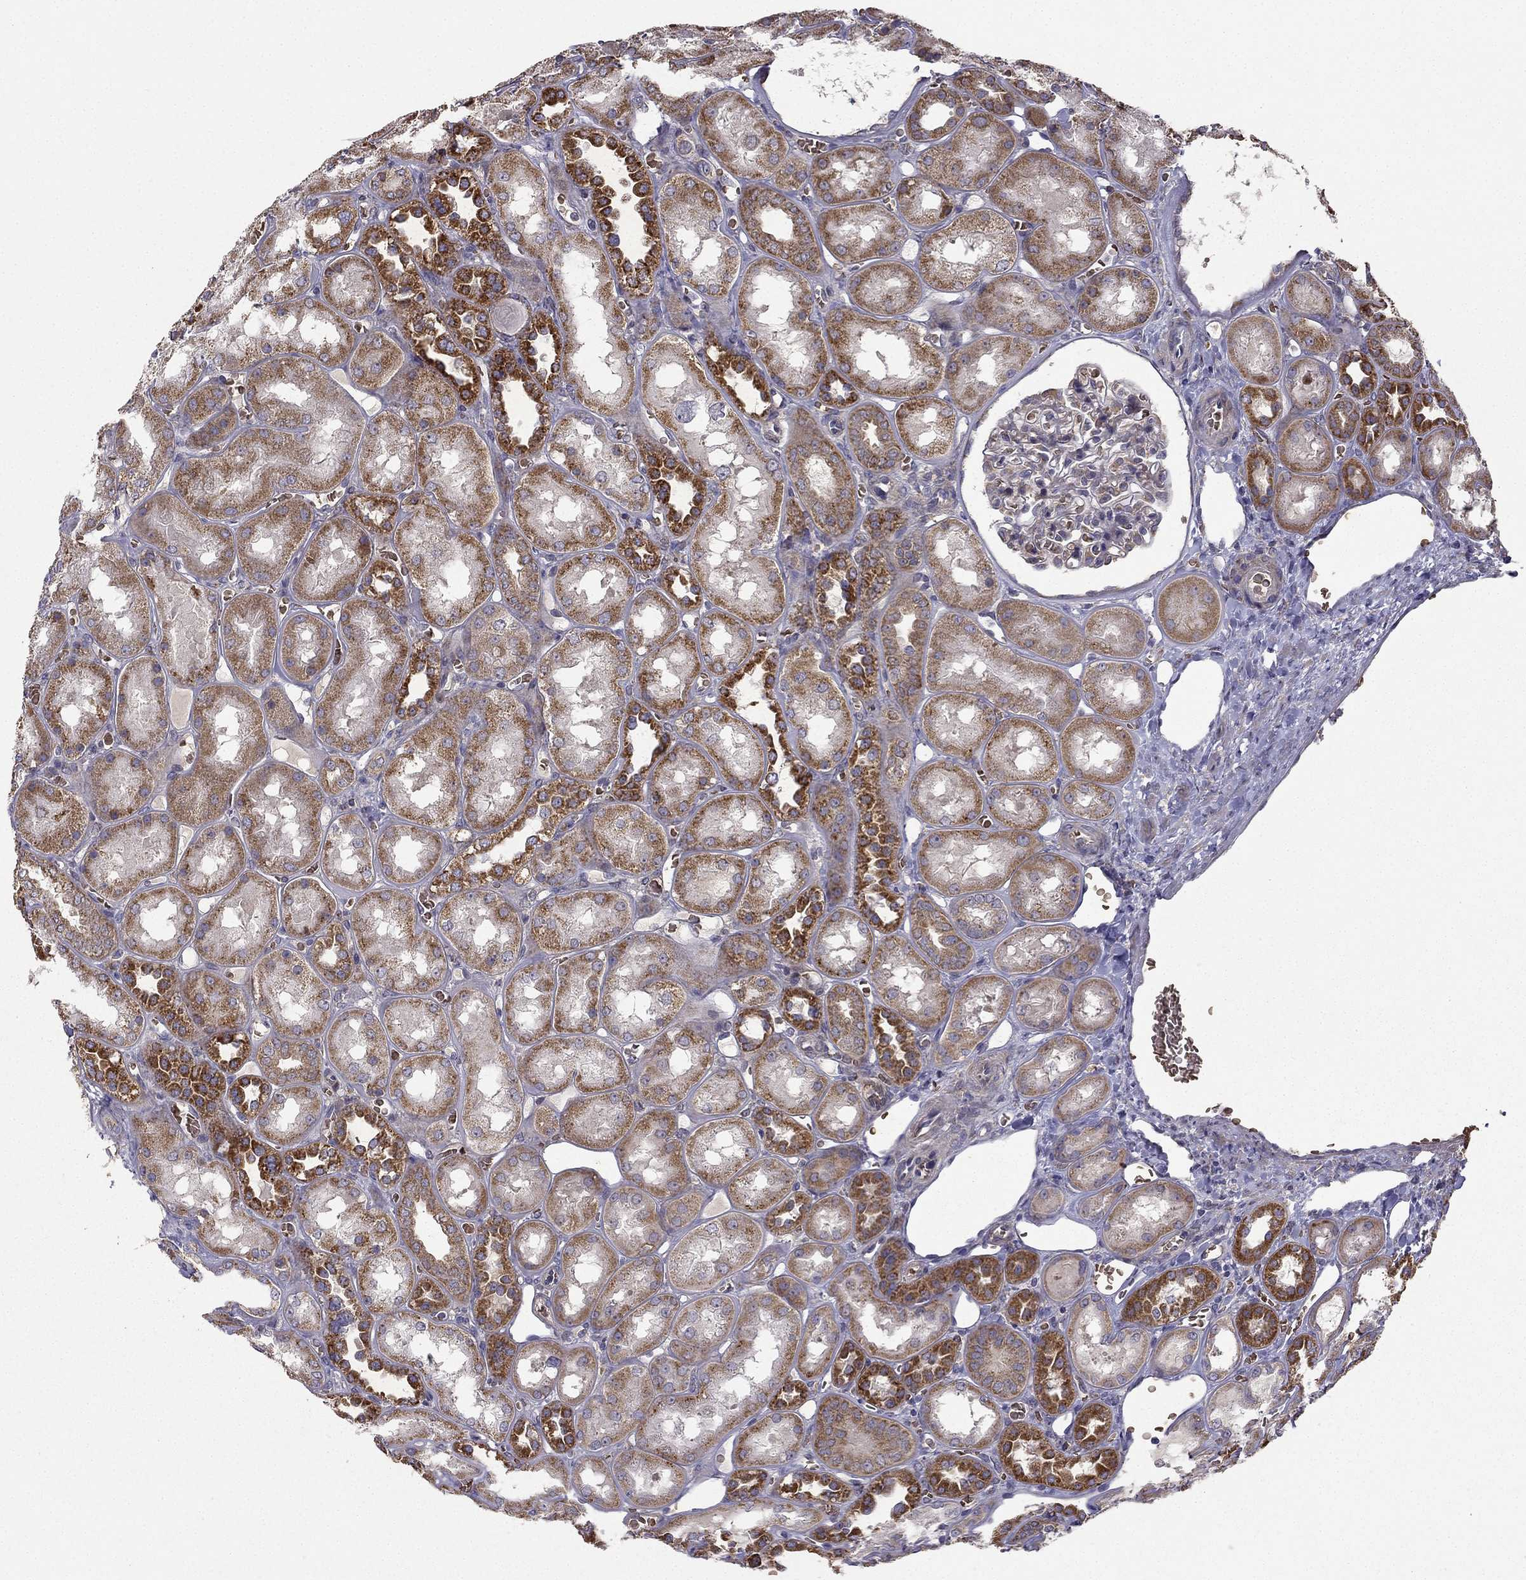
{"staining": {"intensity": "negative", "quantity": "none", "location": "none"}, "tissue": "kidney", "cell_type": "Cells in glomeruli", "image_type": "normal", "snomed": [{"axis": "morphology", "description": "Normal tissue, NOS"}, {"axis": "topography", "description": "Kidney"}], "caption": "This photomicrograph is of unremarkable kidney stained with immunohistochemistry (IHC) to label a protein in brown with the nuclei are counter-stained blue. There is no positivity in cells in glomeruli. (DAB (3,3'-diaminobenzidine) immunohistochemistry visualized using brightfield microscopy, high magnification).", "gene": "B4GALT7", "patient": {"sex": "male", "age": 73}}